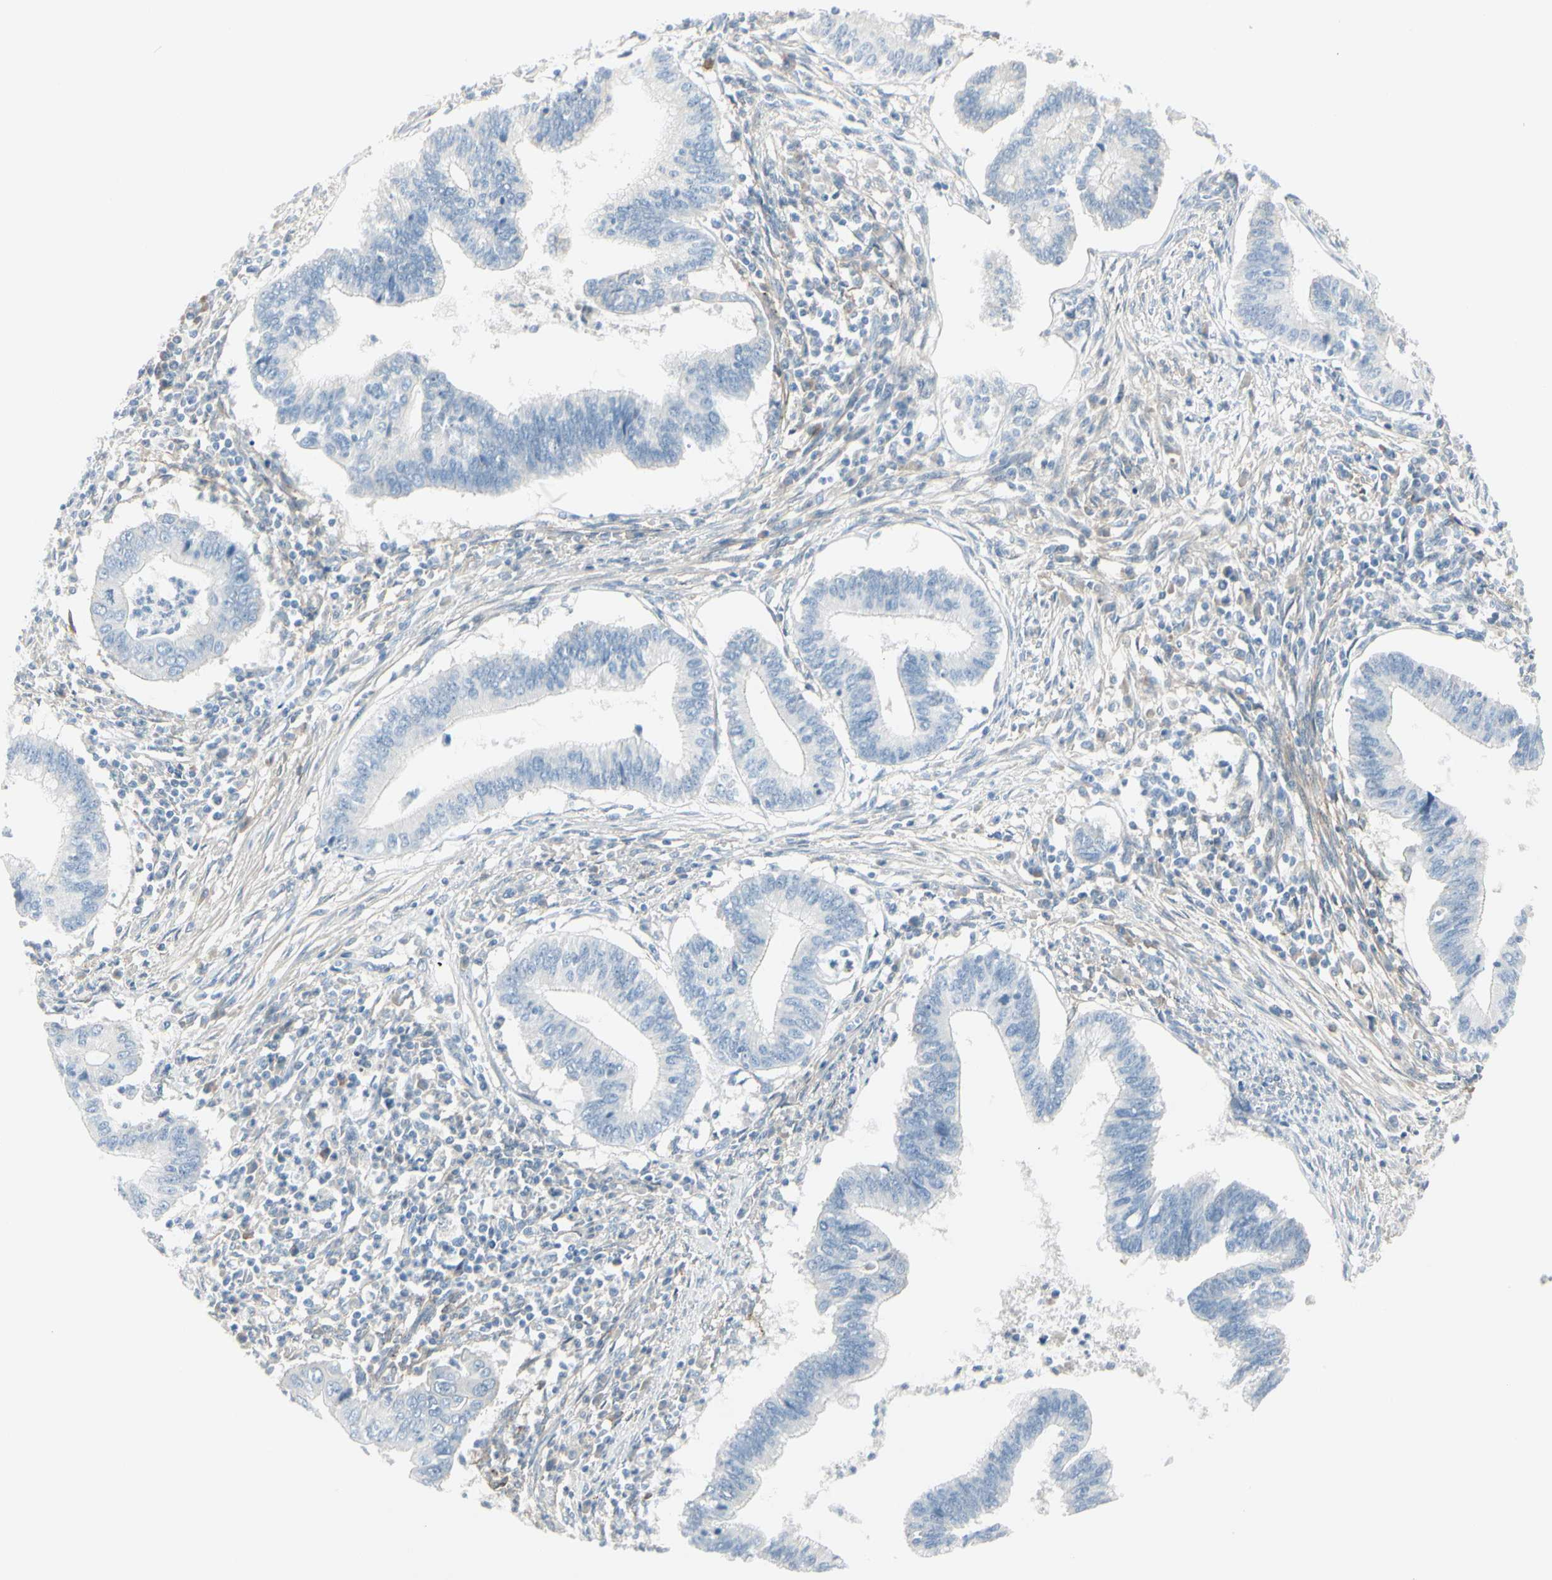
{"staining": {"intensity": "negative", "quantity": "none", "location": "none"}, "tissue": "cervical cancer", "cell_type": "Tumor cells", "image_type": "cancer", "snomed": [{"axis": "morphology", "description": "Adenocarcinoma, NOS"}, {"axis": "topography", "description": "Cervix"}], "caption": "There is no significant staining in tumor cells of cervical cancer. Brightfield microscopy of IHC stained with DAB (3,3'-diaminobenzidine) (brown) and hematoxylin (blue), captured at high magnification.", "gene": "CACNA2D1", "patient": {"sex": "female", "age": 36}}